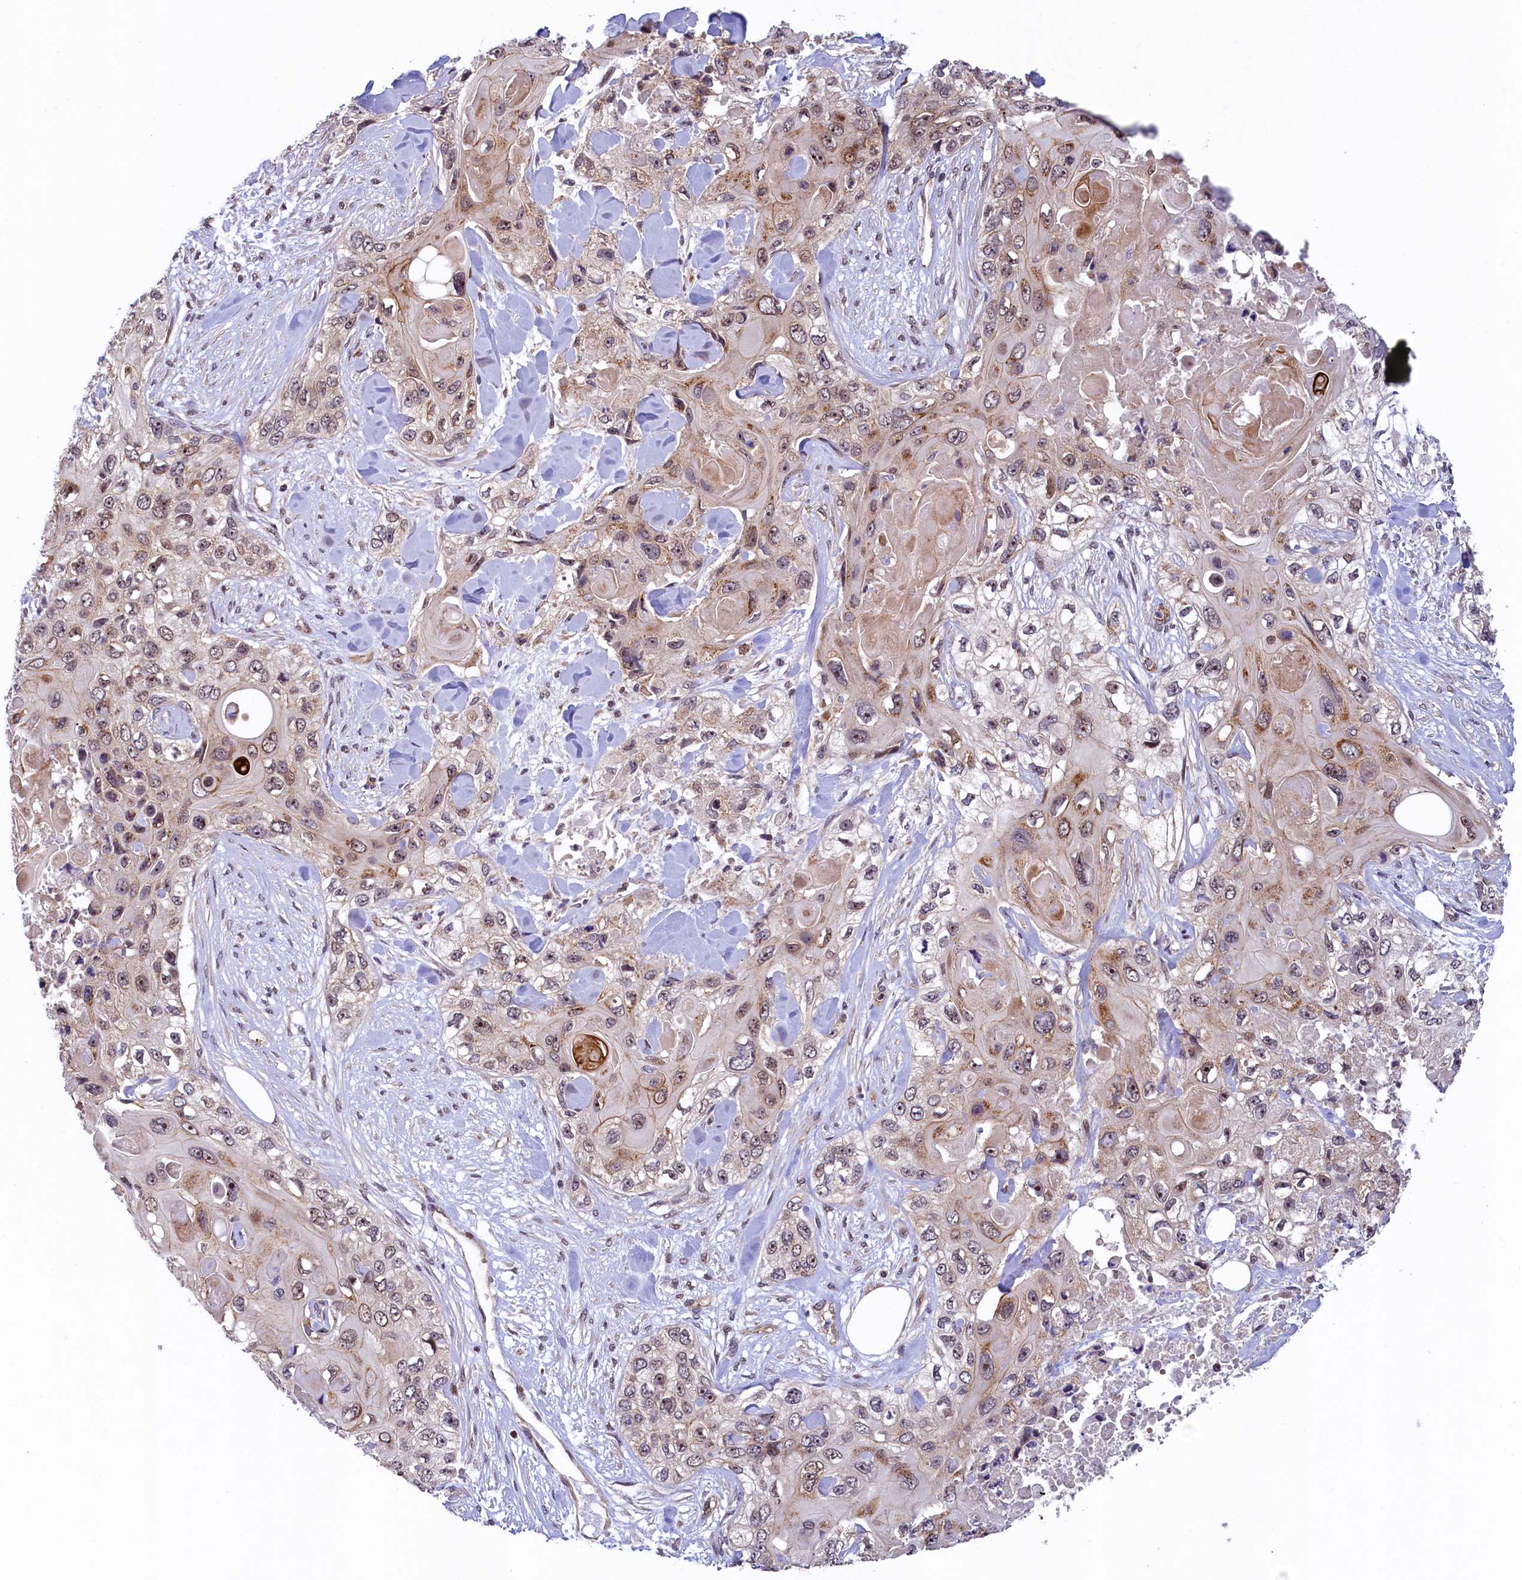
{"staining": {"intensity": "weak", "quantity": "25%-75%", "location": "cytoplasmic/membranous,nuclear"}, "tissue": "skin cancer", "cell_type": "Tumor cells", "image_type": "cancer", "snomed": [{"axis": "morphology", "description": "Normal tissue, NOS"}, {"axis": "morphology", "description": "Squamous cell carcinoma, NOS"}, {"axis": "topography", "description": "Skin"}], "caption": "This micrograph shows immunohistochemistry staining of human skin cancer (squamous cell carcinoma), with low weak cytoplasmic/membranous and nuclear positivity in approximately 25%-75% of tumor cells.", "gene": "ARL14EP", "patient": {"sex": "male", "age": 72}}